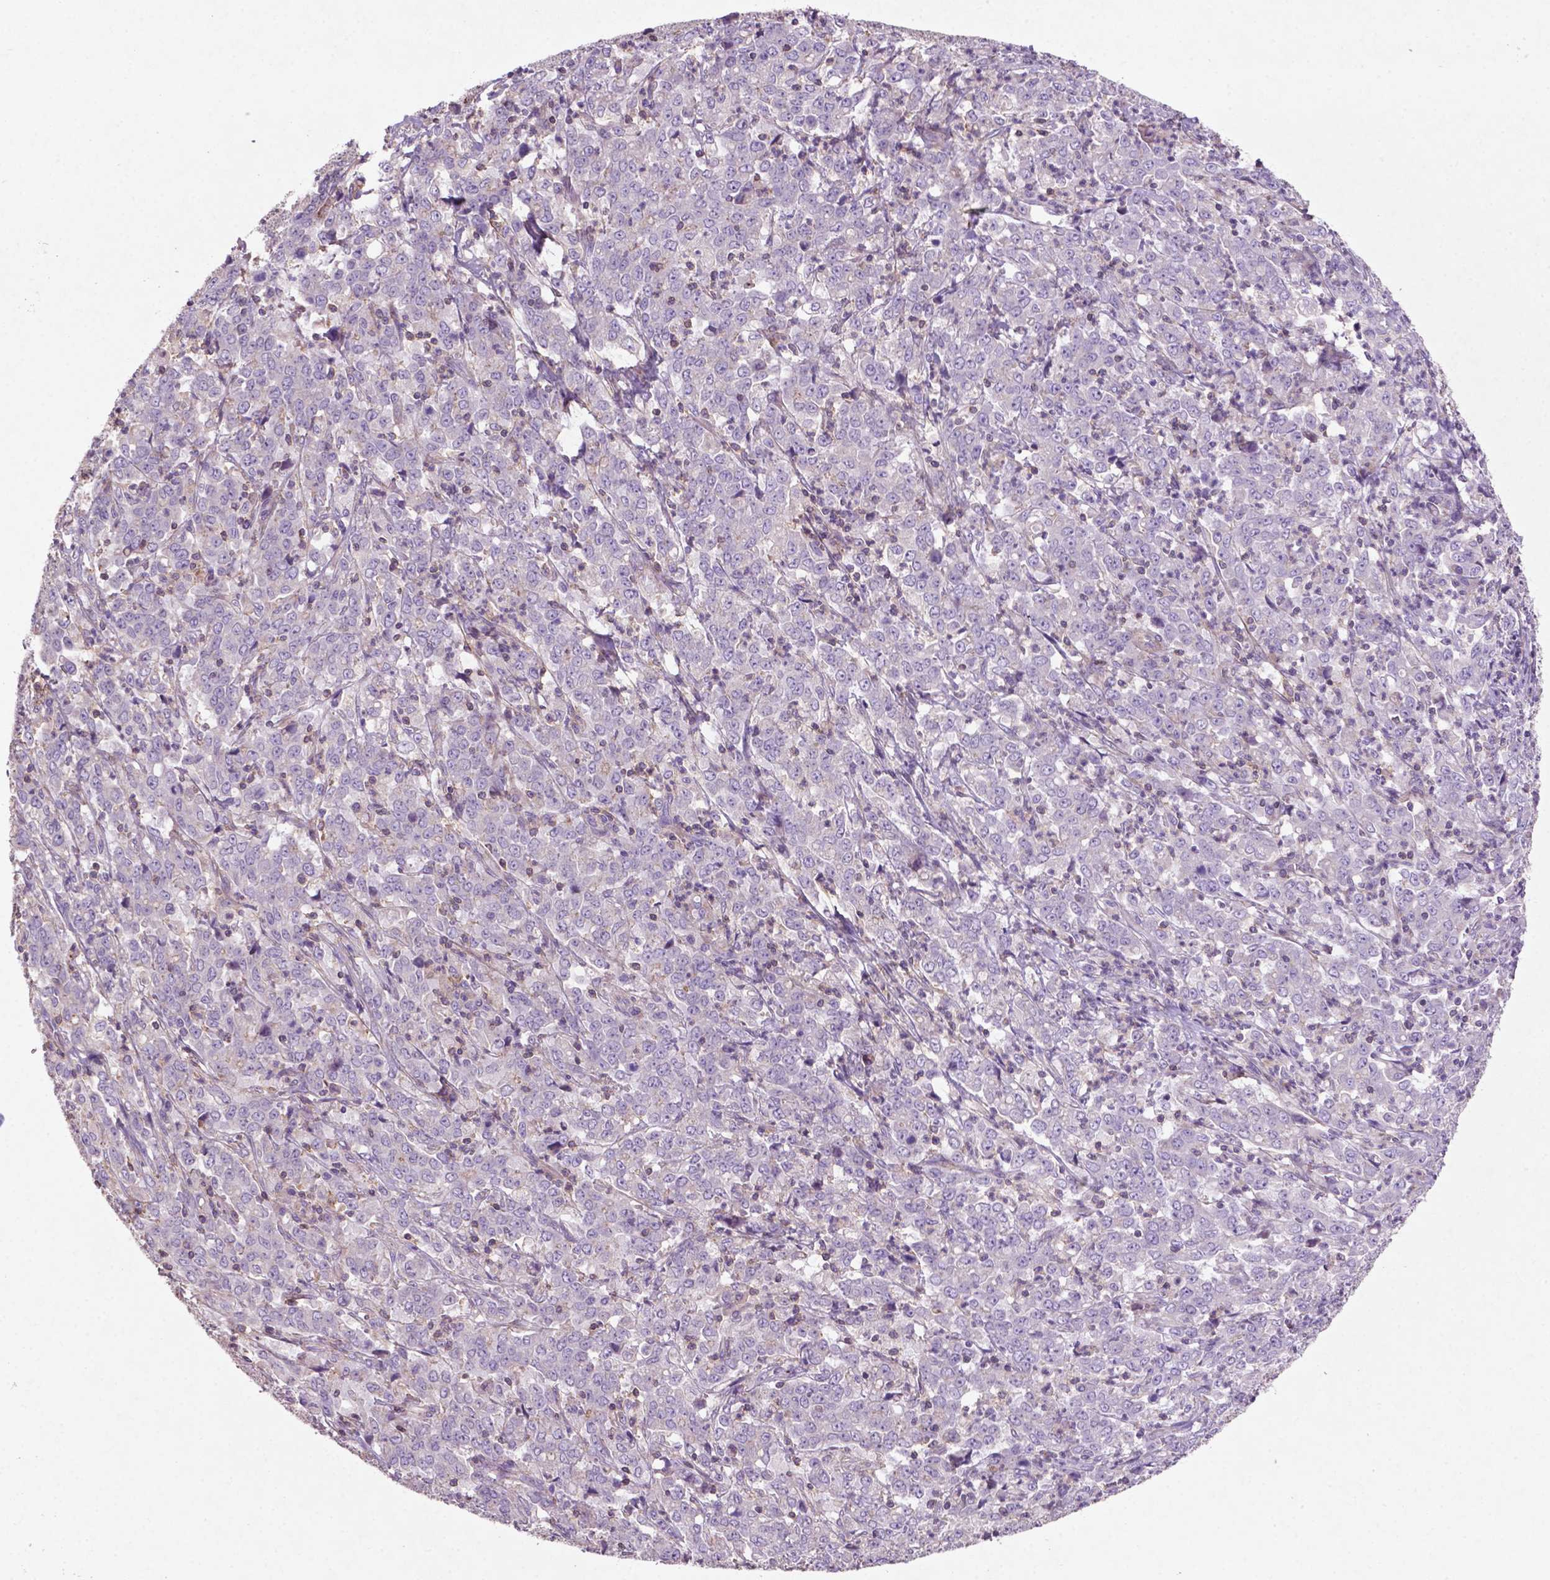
{"staining": {"intensity": "negative", "quantity": "none", "location": "none"}, "tissue": "stomach cancer", "cell_type": "Tumor cells", "image_type": "cancer", "snomed": [{"axis": "morphology", "description": "Adenocarcinoma, NOS"}, {"axis": "topography", "description": "Stomach, lower"}], "caption": "A histopathology image of stomach cancer stained for a protein exhibits no brown staining in tumor cells. (Immunohistochemistry, brightfield microscopy, high magnification).", "gene": "BMP4", "patient": {"sex": "female", "age": 71}}